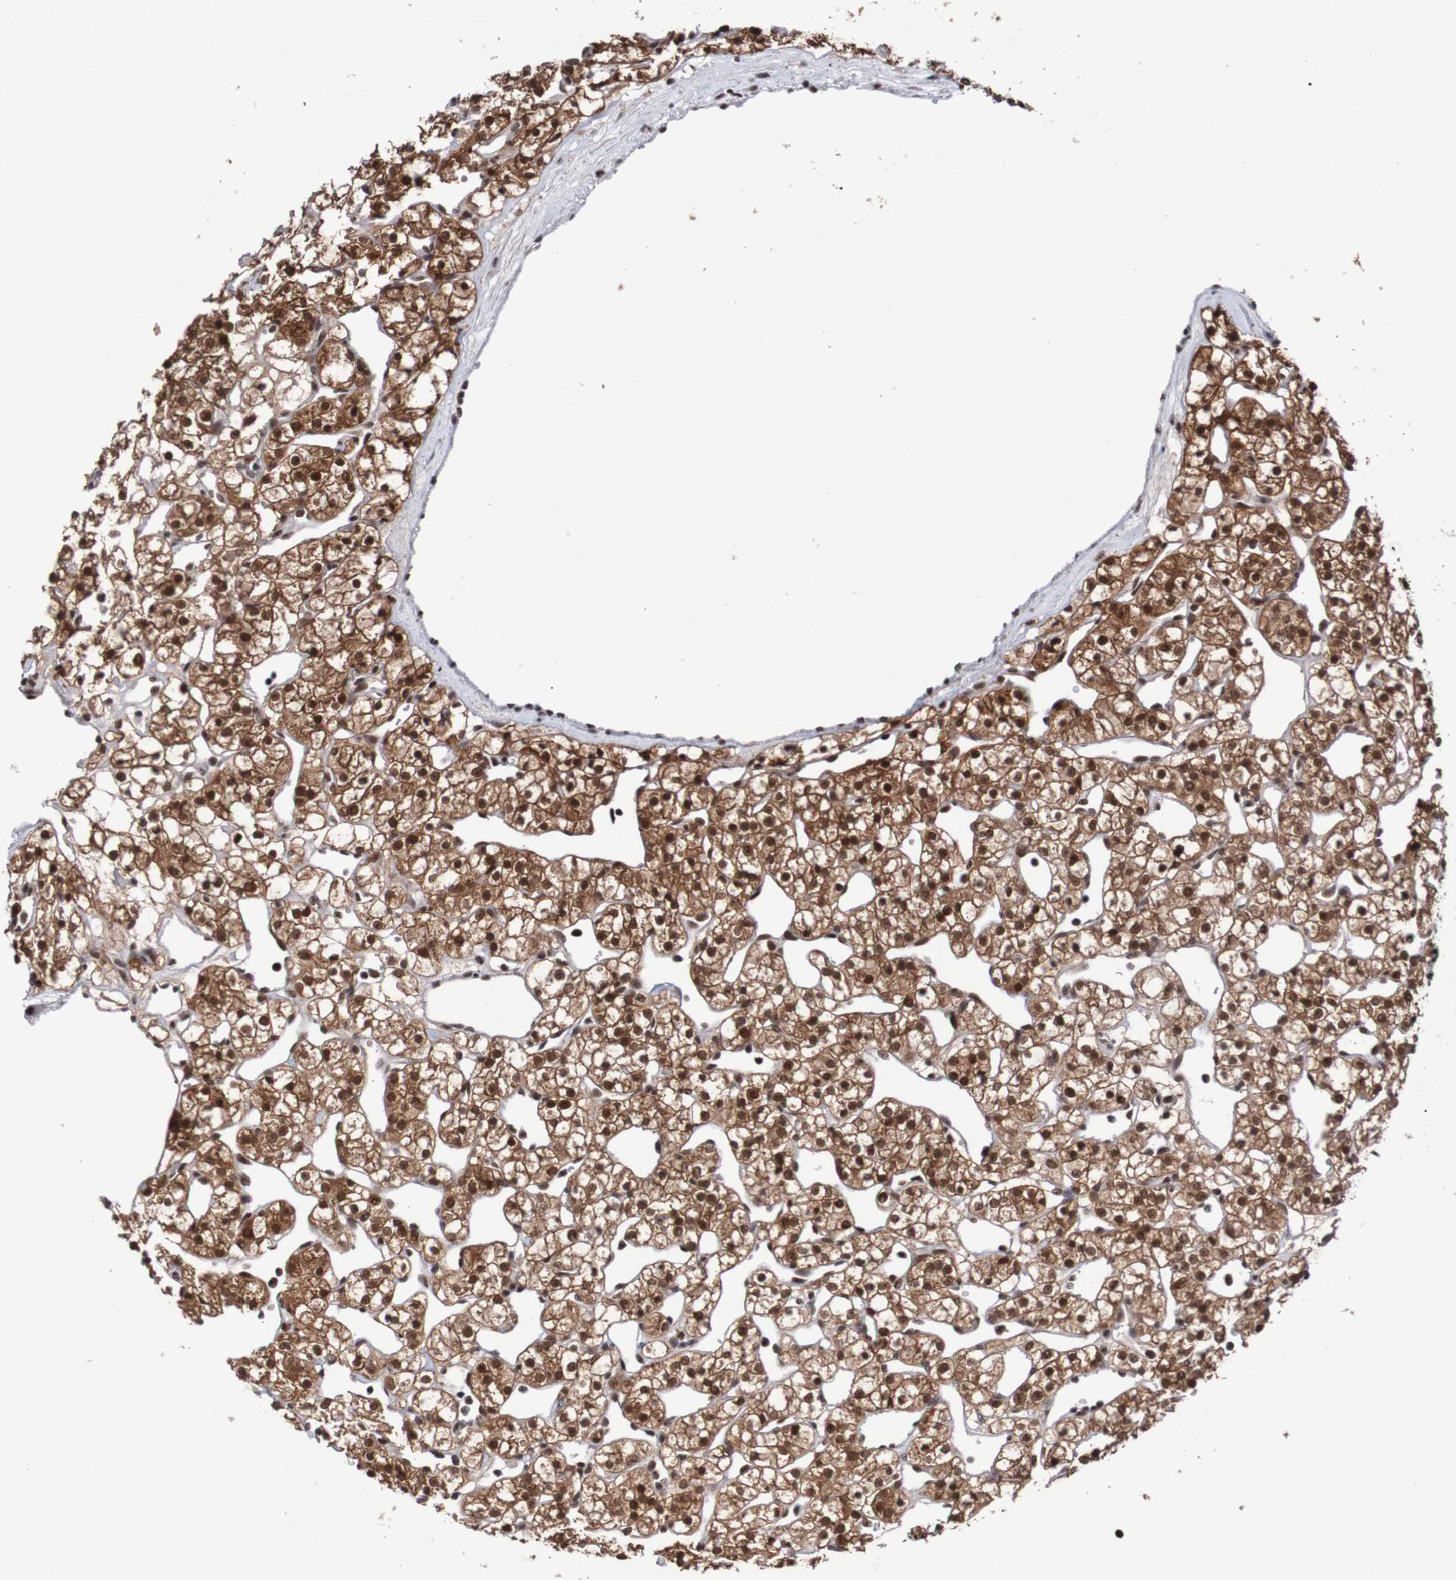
{"staining": {"intensity": "strong", "quantity": ">75%", "location": "cytoplasmic/membranous,nuclear"}, "tissue": "renal cancer", "cell_type": "Tumor cells", "image_type": "cancer", "snomed": [{"axis": "morphology", "description": "Adenocarcinoma, NOS"}, {"axis": "topography", "description": "Kidney"}], "caption": "About >75% of tumor cells in renal cancer (adenocarcinoma) demonstrate strong cytoplasmic/membranous and nuclear protein expression as visualized by brown immunohistochemical staining.", "gene": "CDC5L", "patient": {"sex": "female", "age": 60}}